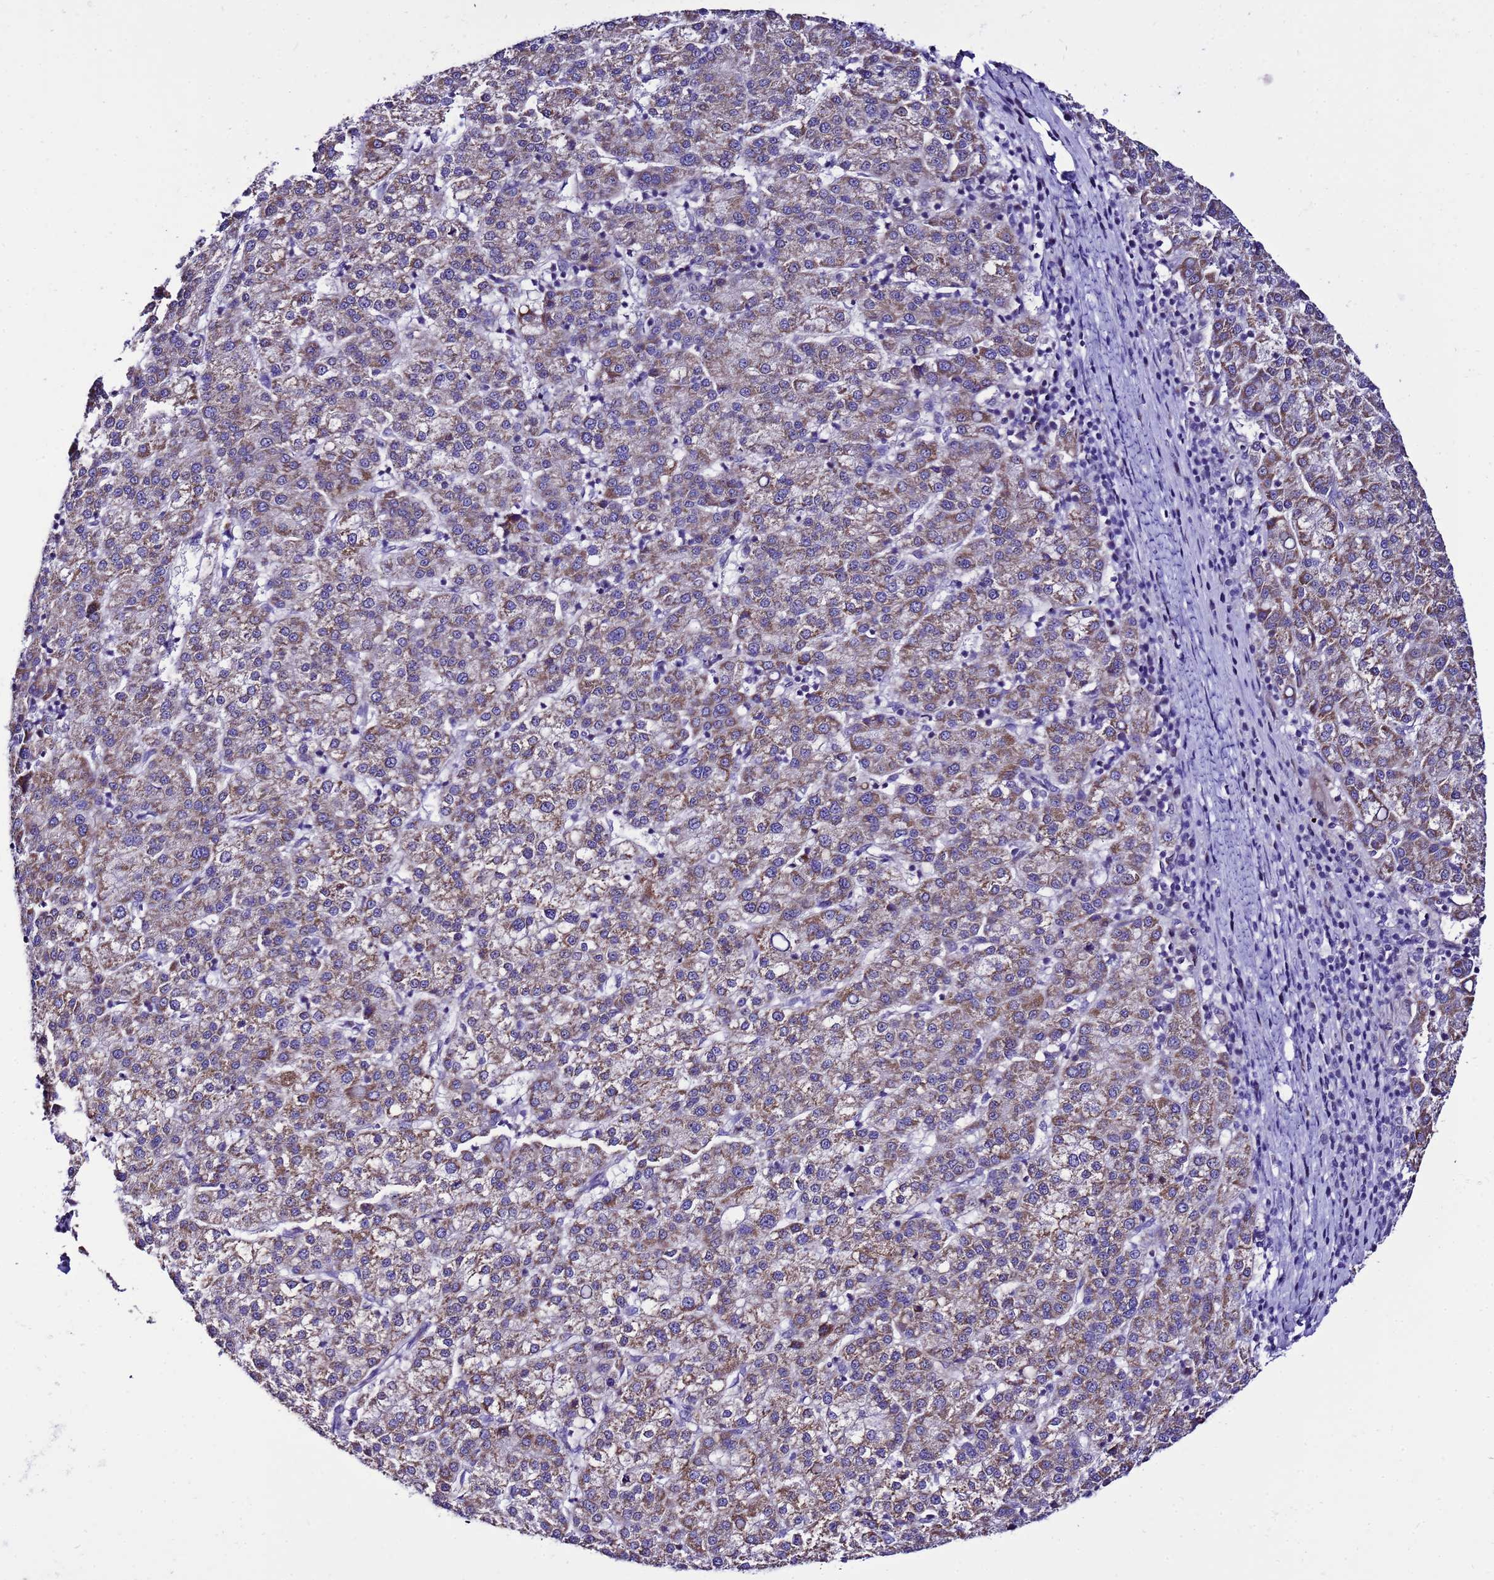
{"staining": {"intensity": "strong", "quantity": "25%-75%", "location": "cytoplasmic/membranous"}, "tissue": "liver cancer", "cell_type": "Tumor cells", "image_type": "cancer", "snomed": [{"axis": "morphology", "description": "Carcinoma, Hepatocellular, NOS"}, {"axis": "topography", "description": "Liver"}], "caption": "Strong cytoplasmic/membranous protein expression is present in about 25%-75% of tumor cells in liver cancer.", "gene": "DPH6", "patient": {"sex": "female", "age": 58}}